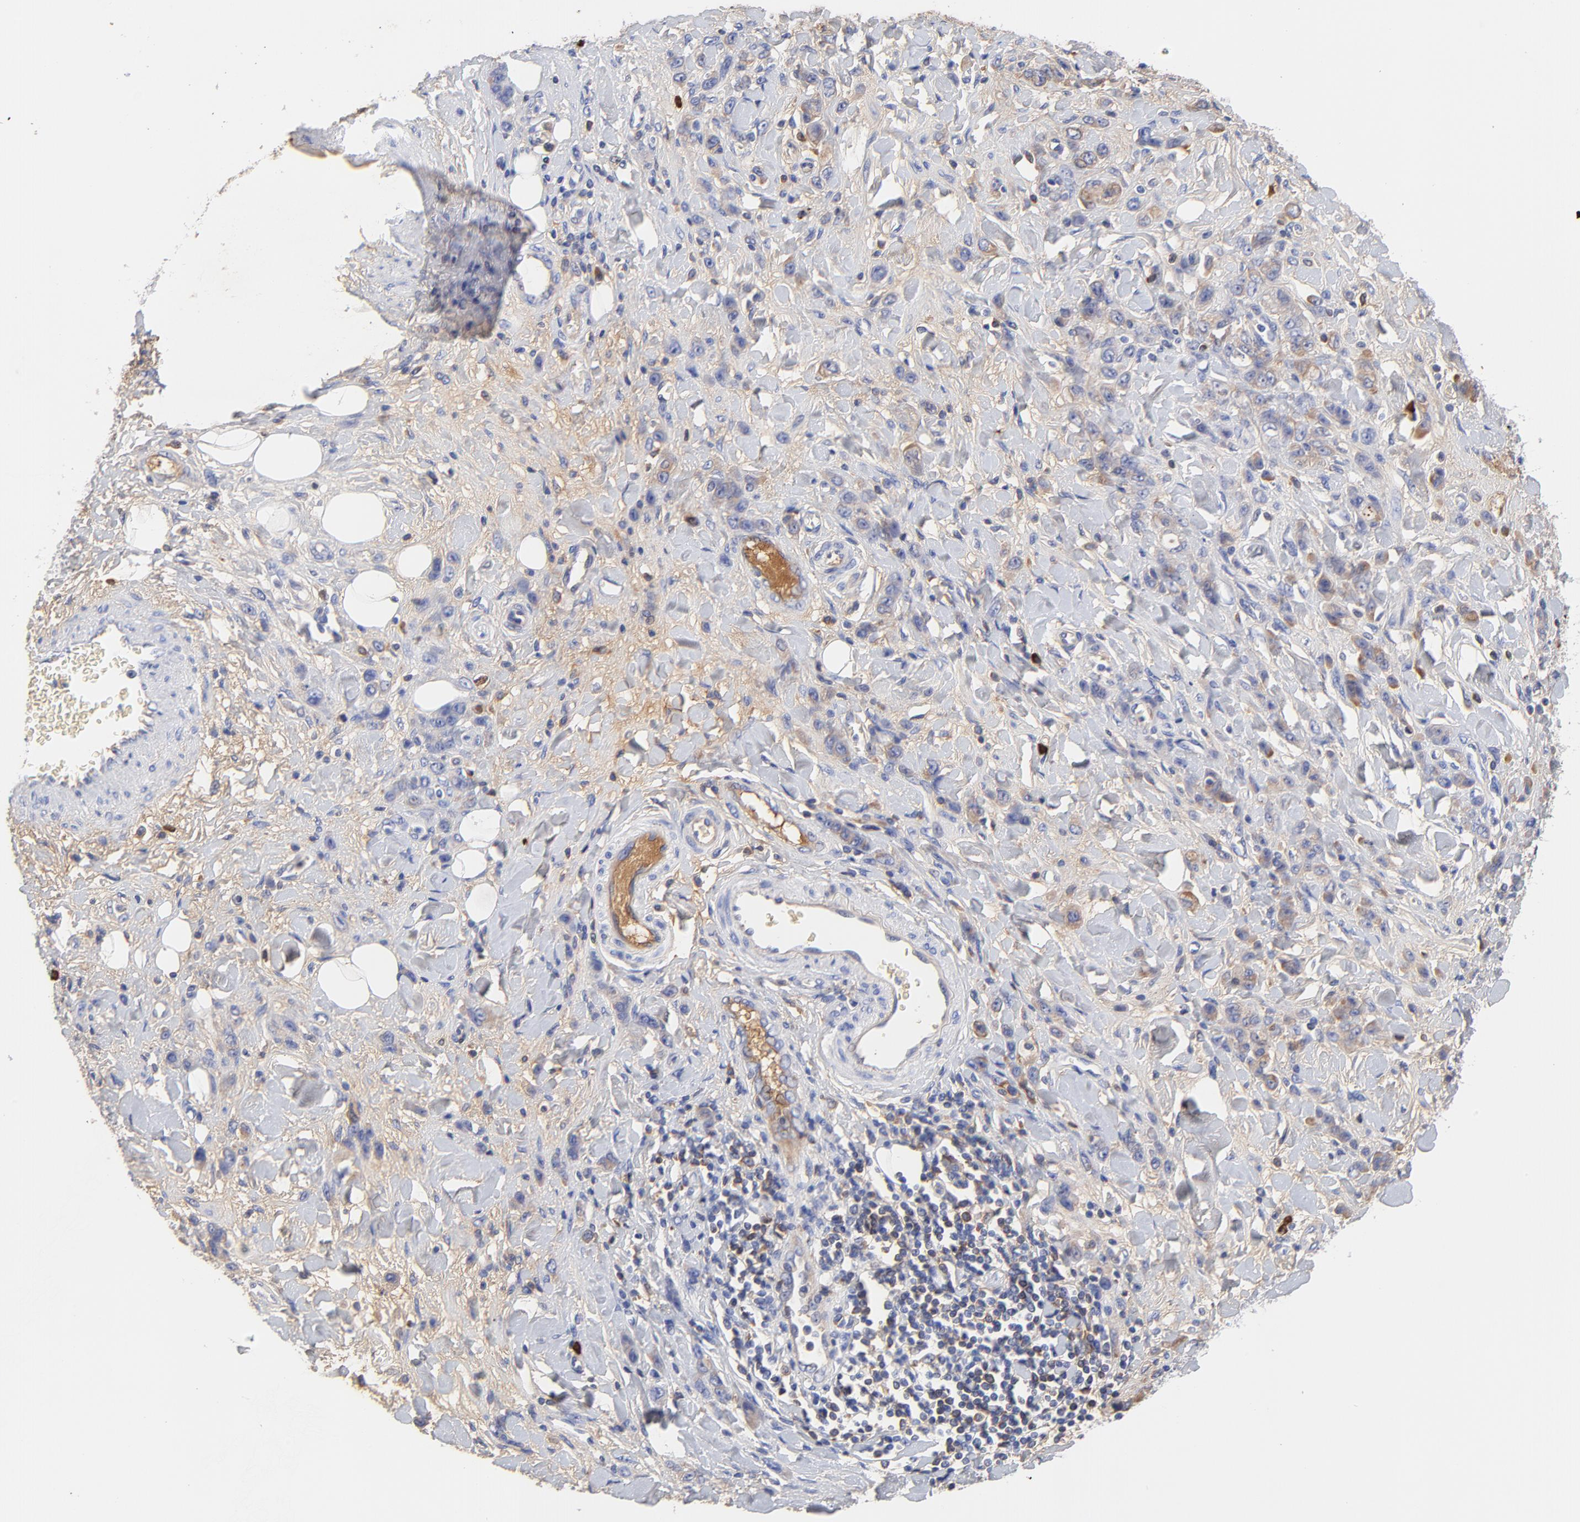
{"staining": {"intensity": "weak", "quantity": "25%-75%", "location": "cytoplasmic/membranous"}, "tissue": "stomach cancer", "cell_type": "Tumor cells", "image_type": "cancer", "snomed": [{"axis": "morphology", "description": "Normal tissue, NOS"}, {"axis": "morphology", "description": "Adenocarcinoma, NOS"}, {"axis": "topography", "description": "Stomach"}], "caption": "Immunohistochemistry image of stomach cancer (adenocarcinoma) stained for a protein (brown), which displays low levels of weak cytoplasmic/membranous positivity in about 25%-75% of tumor cells.", "gene": "IGLV3-10", "patient": {"sex": "male", "age": 82}}